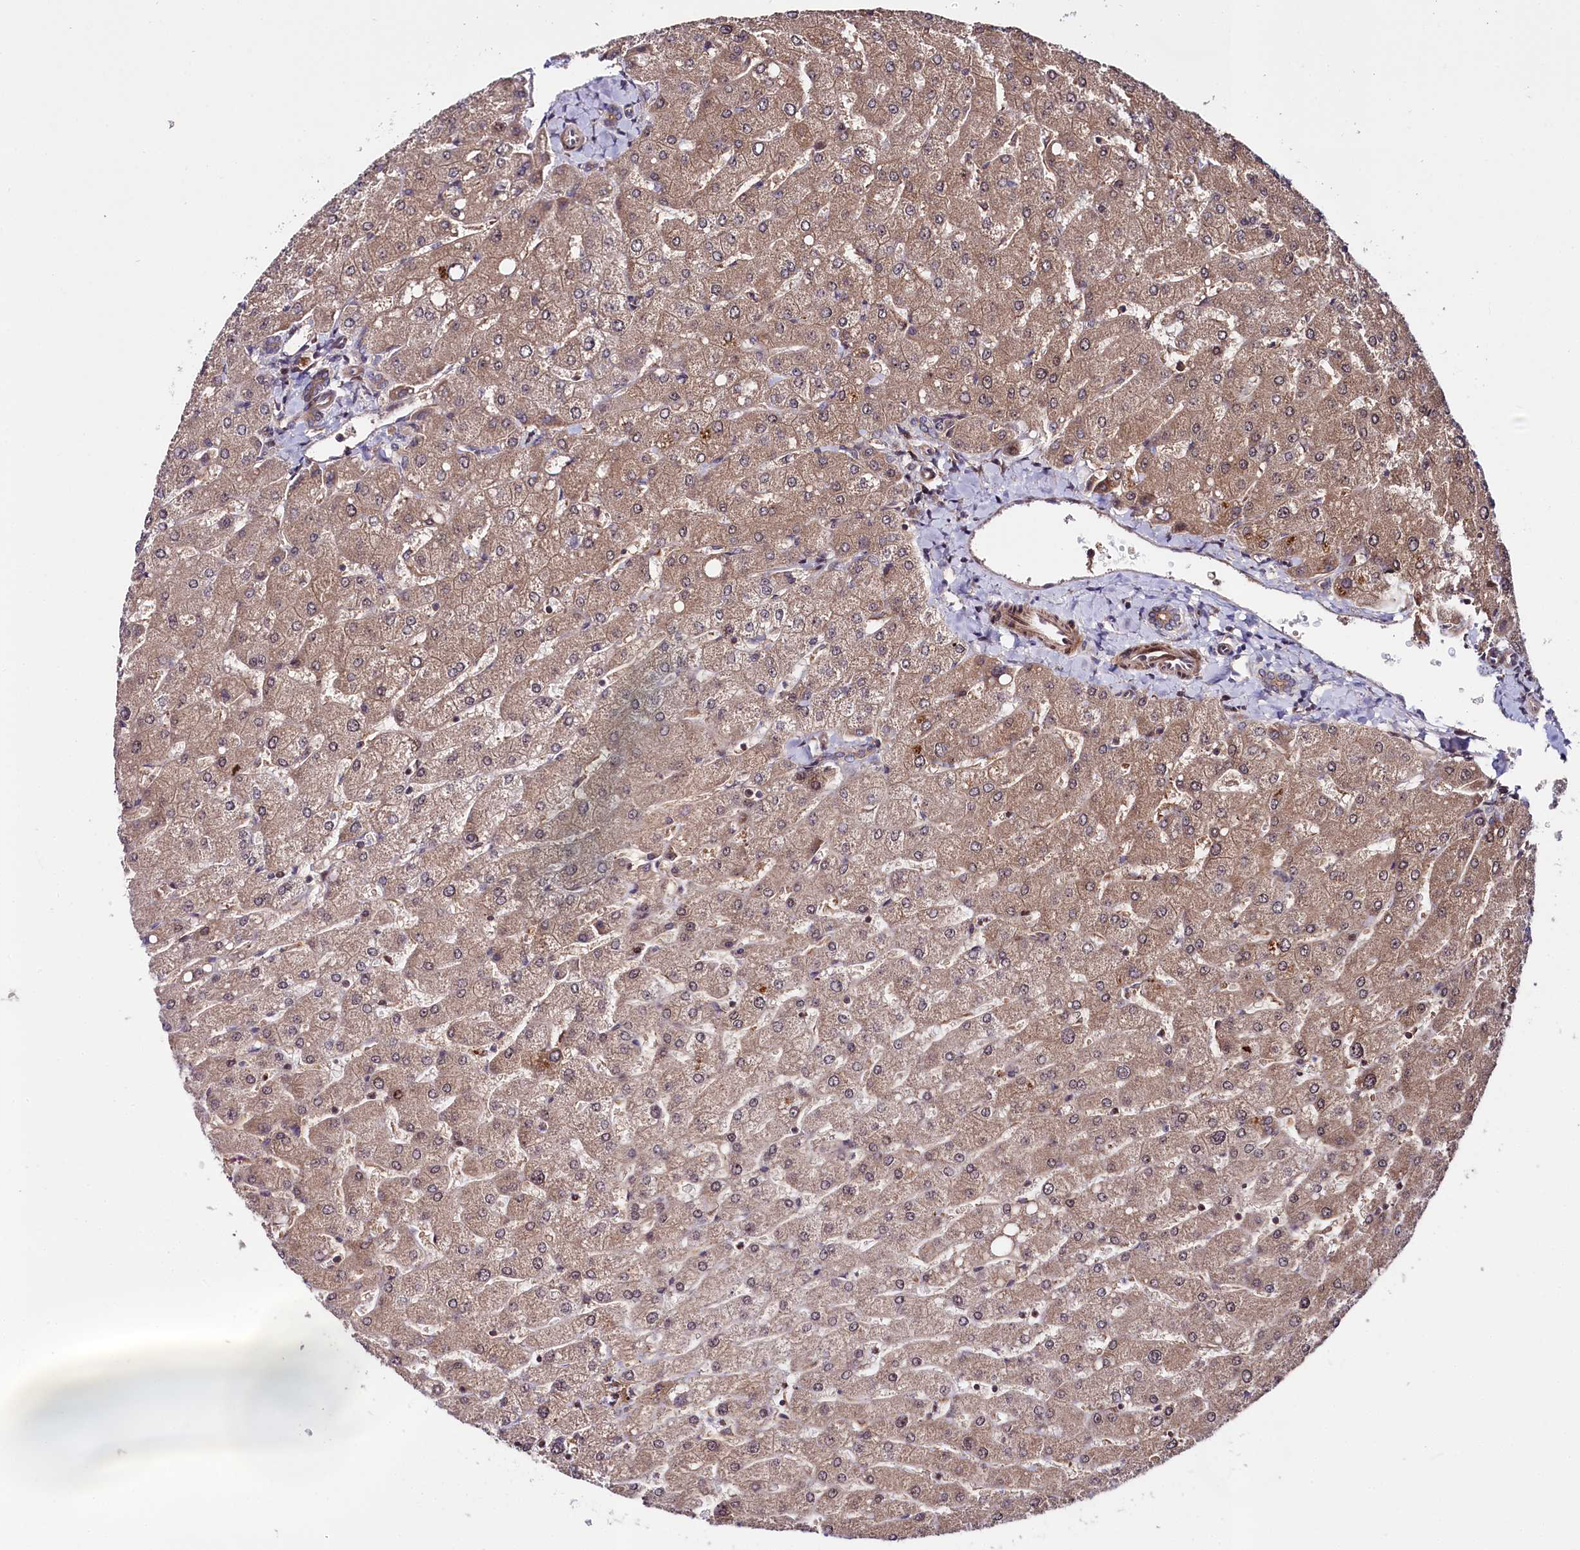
{"staining": {"intensity": "weak", "quantity": ">75%", "location": "cytoplasmic/membranous"}, "tissue": "liver", "cell_type": "Cholangiocytes", "image_type": "normal", "snomed": [{"axis": "morphology", "description": "Normal tissue, NOS"}, {"axis": "topography", "description": "Liver"}], "caption": "Cholangiocytes demonstrate low levels of weak cytoplasmic/membranous staining in approximately >75% of cells in normal human liver.", "gene": "NEDD1", "patient": {"sex": "male", "age": 55}}